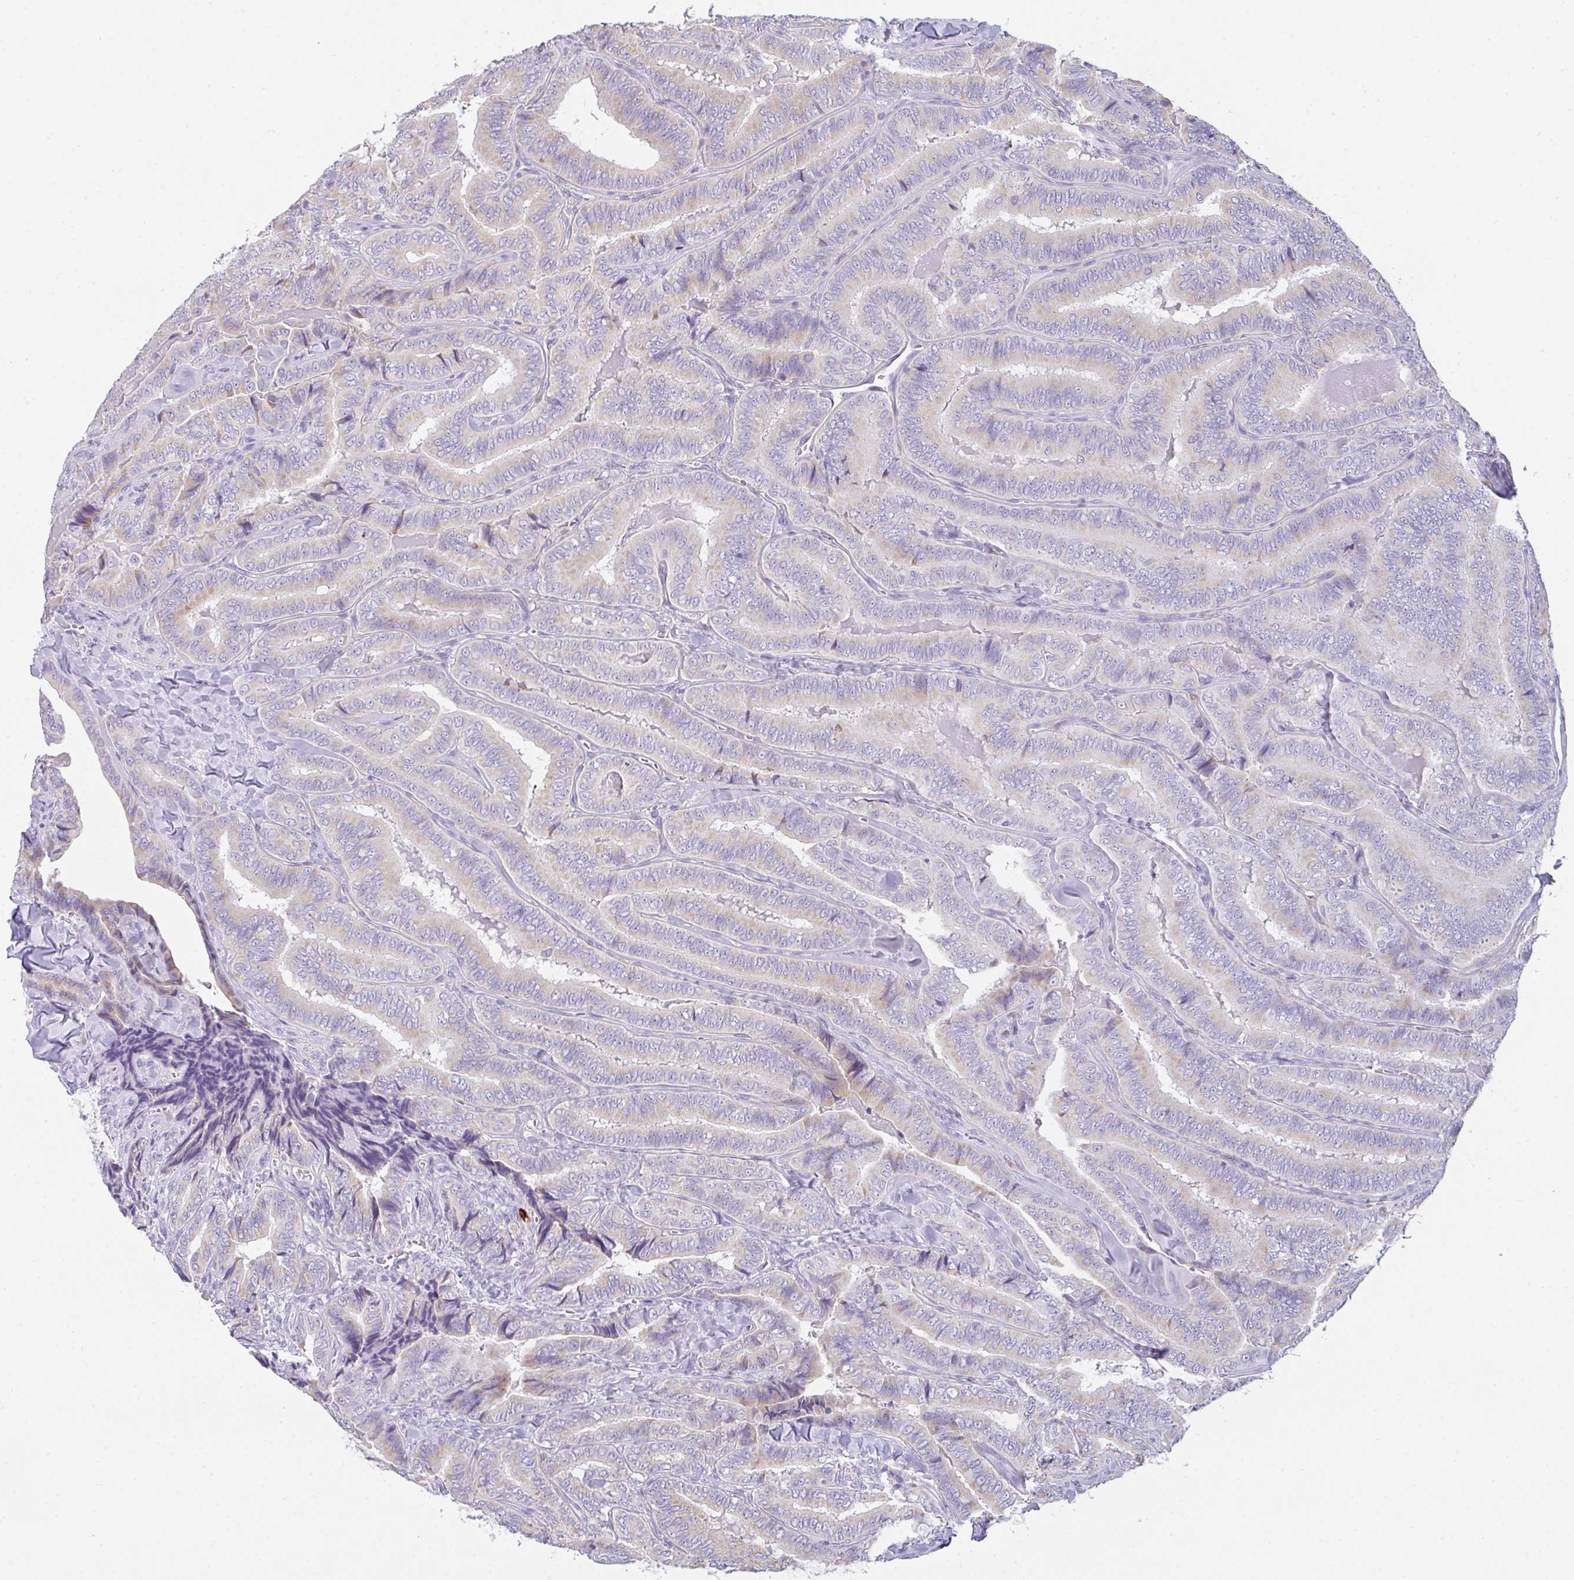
{"staining": {"intensity": "weak", "quantity": "25%-75%", "location": "cytoplasmic/membranous"}, "tissue": "thyroid cancer", "cell_type": "Tumor cells", "image_type": "cancer", "snomed": [{"axis": "morphology", "description": "Papillary adenocarcinoma, NOS"}, {"axis": "topography", "description": "Thyroid gland"}], "caption": "The histopathology image reveals staining of papillary adenocarcinoma (thyroid), revealing weak cytoplasmic/membranous protein staining (brown color) within tumor cells. (Brightfield microscopy of DAB IHC at high magnification).", "gene": "COX7B", "patient": {"sex": "male", "age": 61}}